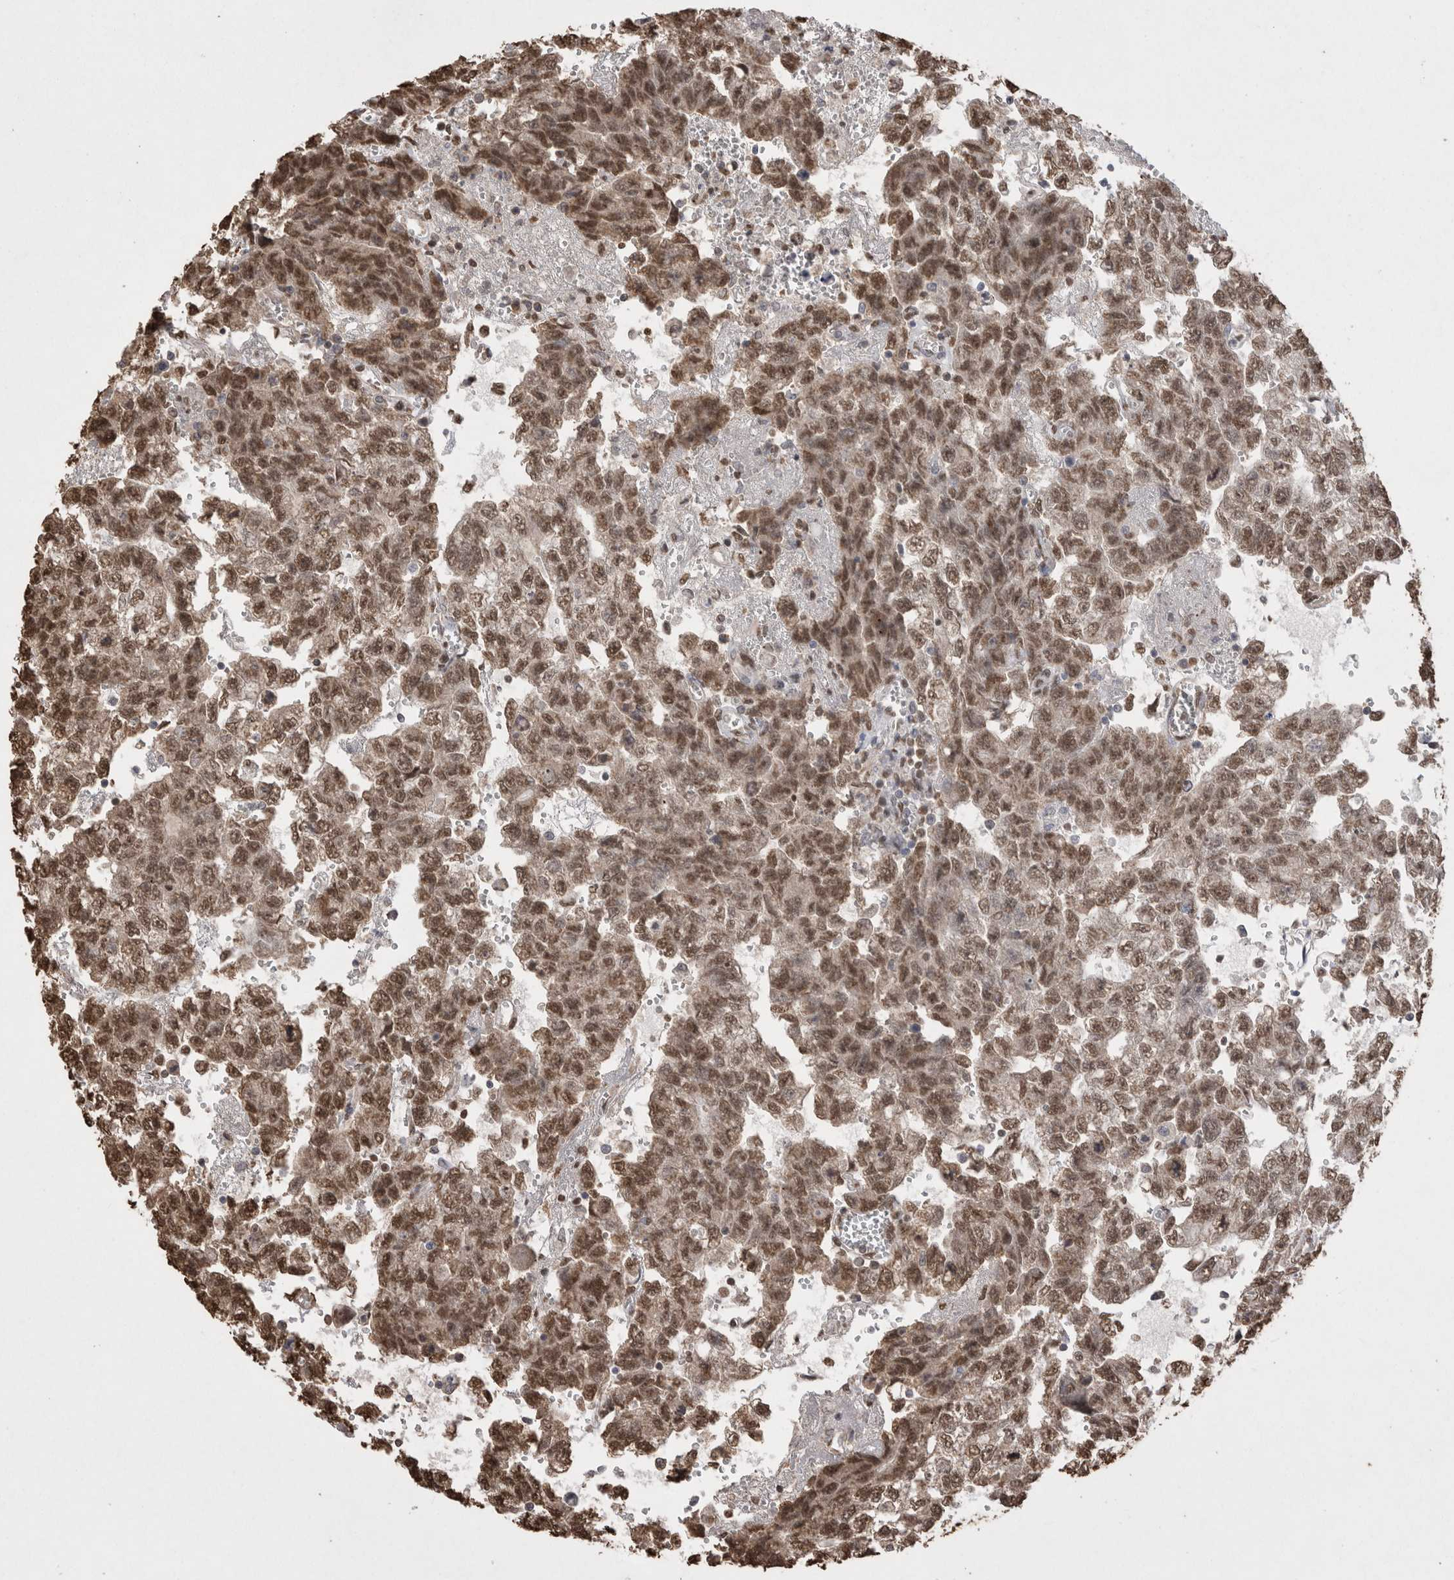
{"staining": {"intensity": "moderate", "quantity": ">75%", "location": "nuclear"}, "tissue": "testis cancer", "cell_type": "Tumor cells", "image_type": "cancer", "snomed": [{"axis": "morphology", "description": "Seminoma, NOS"}, {"axis": "morphology", "description": "Carcinoma, Embryonal, NOS"}, {"axis": "topography", "description": "Testis"}], "caption": "Immunohistochemical staining of human testis cancer exhibits medium levels of moderate nuclear expression in approximately >75% of tumor cells. The protein is stained brown, and the nuclei are stained in blue (DAB IHC with brightfield microscopy, high magnification).", "gene": "POU5F1", "patient": {"sex": "male", "age": 38}}